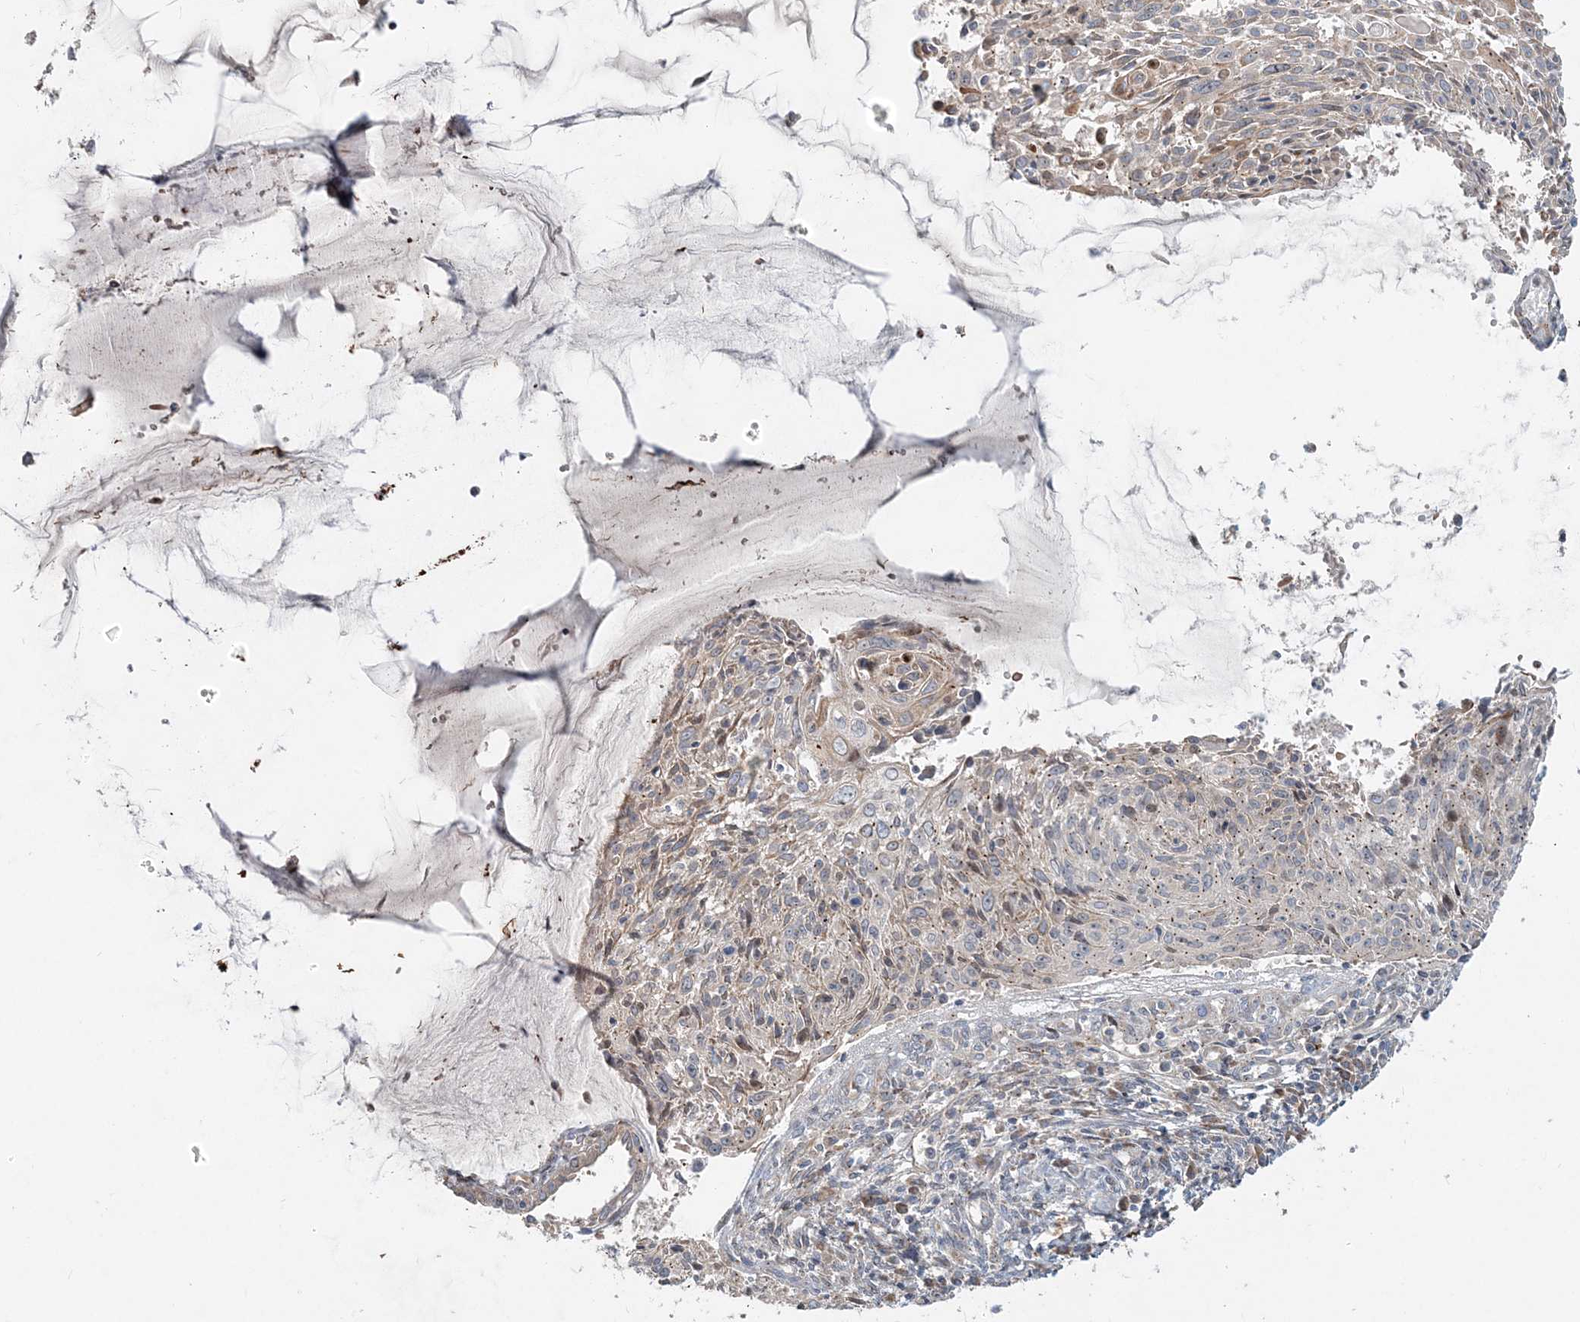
{"staining": {"intensity": "weak", "quantity": "<25%", "location": "cytoplasmic/membranous"}, "tissue": "cervical cancer", "cell_type": "Tumor cells", "image_type": "cancer", "snomed": [{"axis": "morphology", "description": "Squamous cell carcinoma, NOS"}, {"axis": "topography", "description": "Cervix"}], "caption": "Tumor cells are negative for brown protein staining in cervical squamous cell carcinoma.", "gene": "CXXC5", "patient": {"sex": "female", "age": 51}}